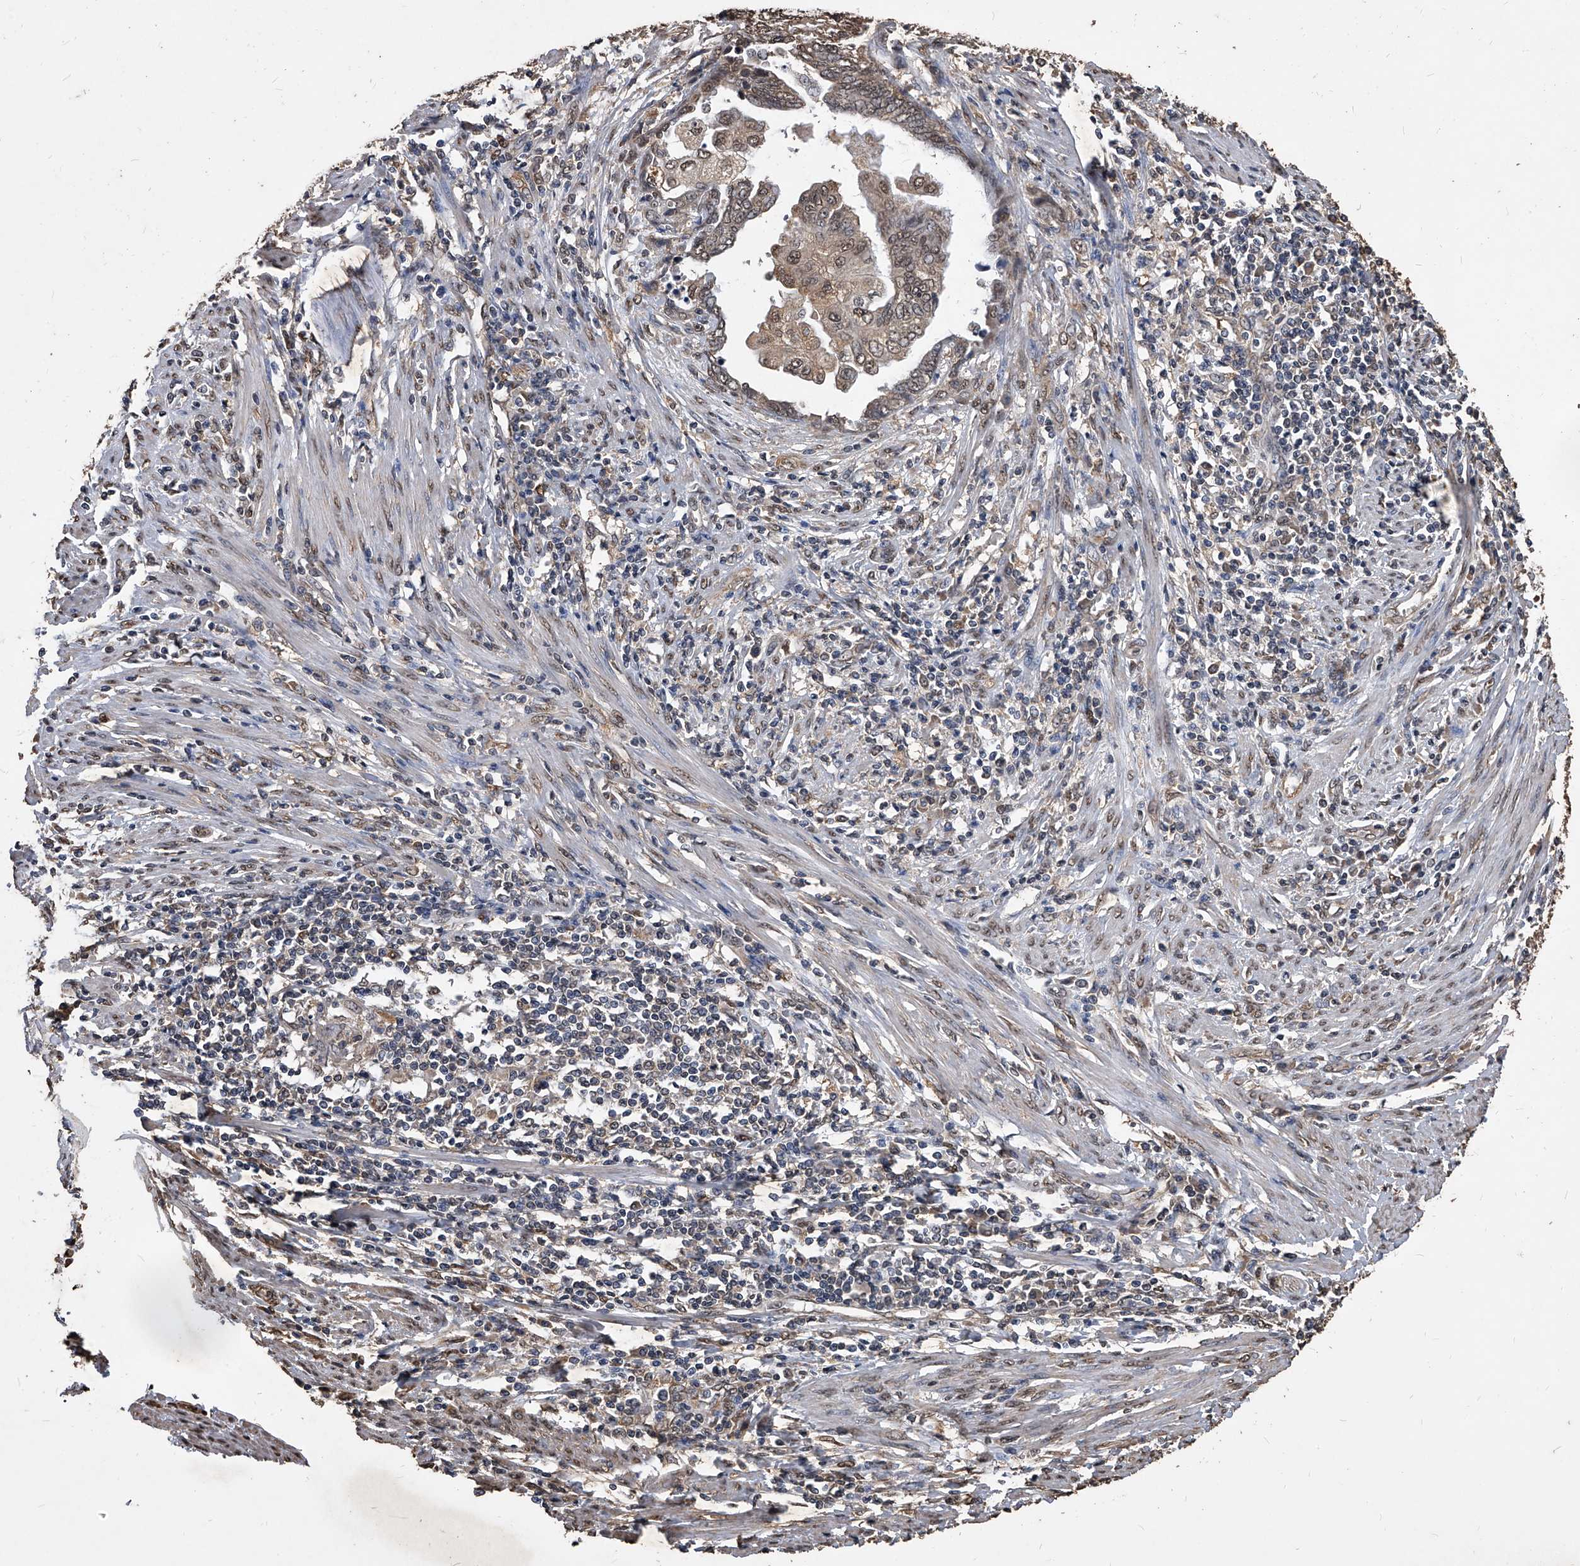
{"staining": {"intensity": "weak", "quantity": ">75%", "location": "cytoplasmic/membranous,nuclear"}, "tissue": "endometrial cancer", "cell_type": "Tumor cells", "image_type": "cancer", "snomed": [{"axis": "morphology", "description": "Adenocarcinoma, NOS"}, {"axis": "topography", "description": "Uterus"}, {"axis": "topography", "description": "Endometrium"}], "caption": "Human endometrial adenocarcinoma stained with a protein marker exhibits weak staining in tumor cells.", "gene": "FBXL4", "patient": {"sex": "female", "age": 70}}